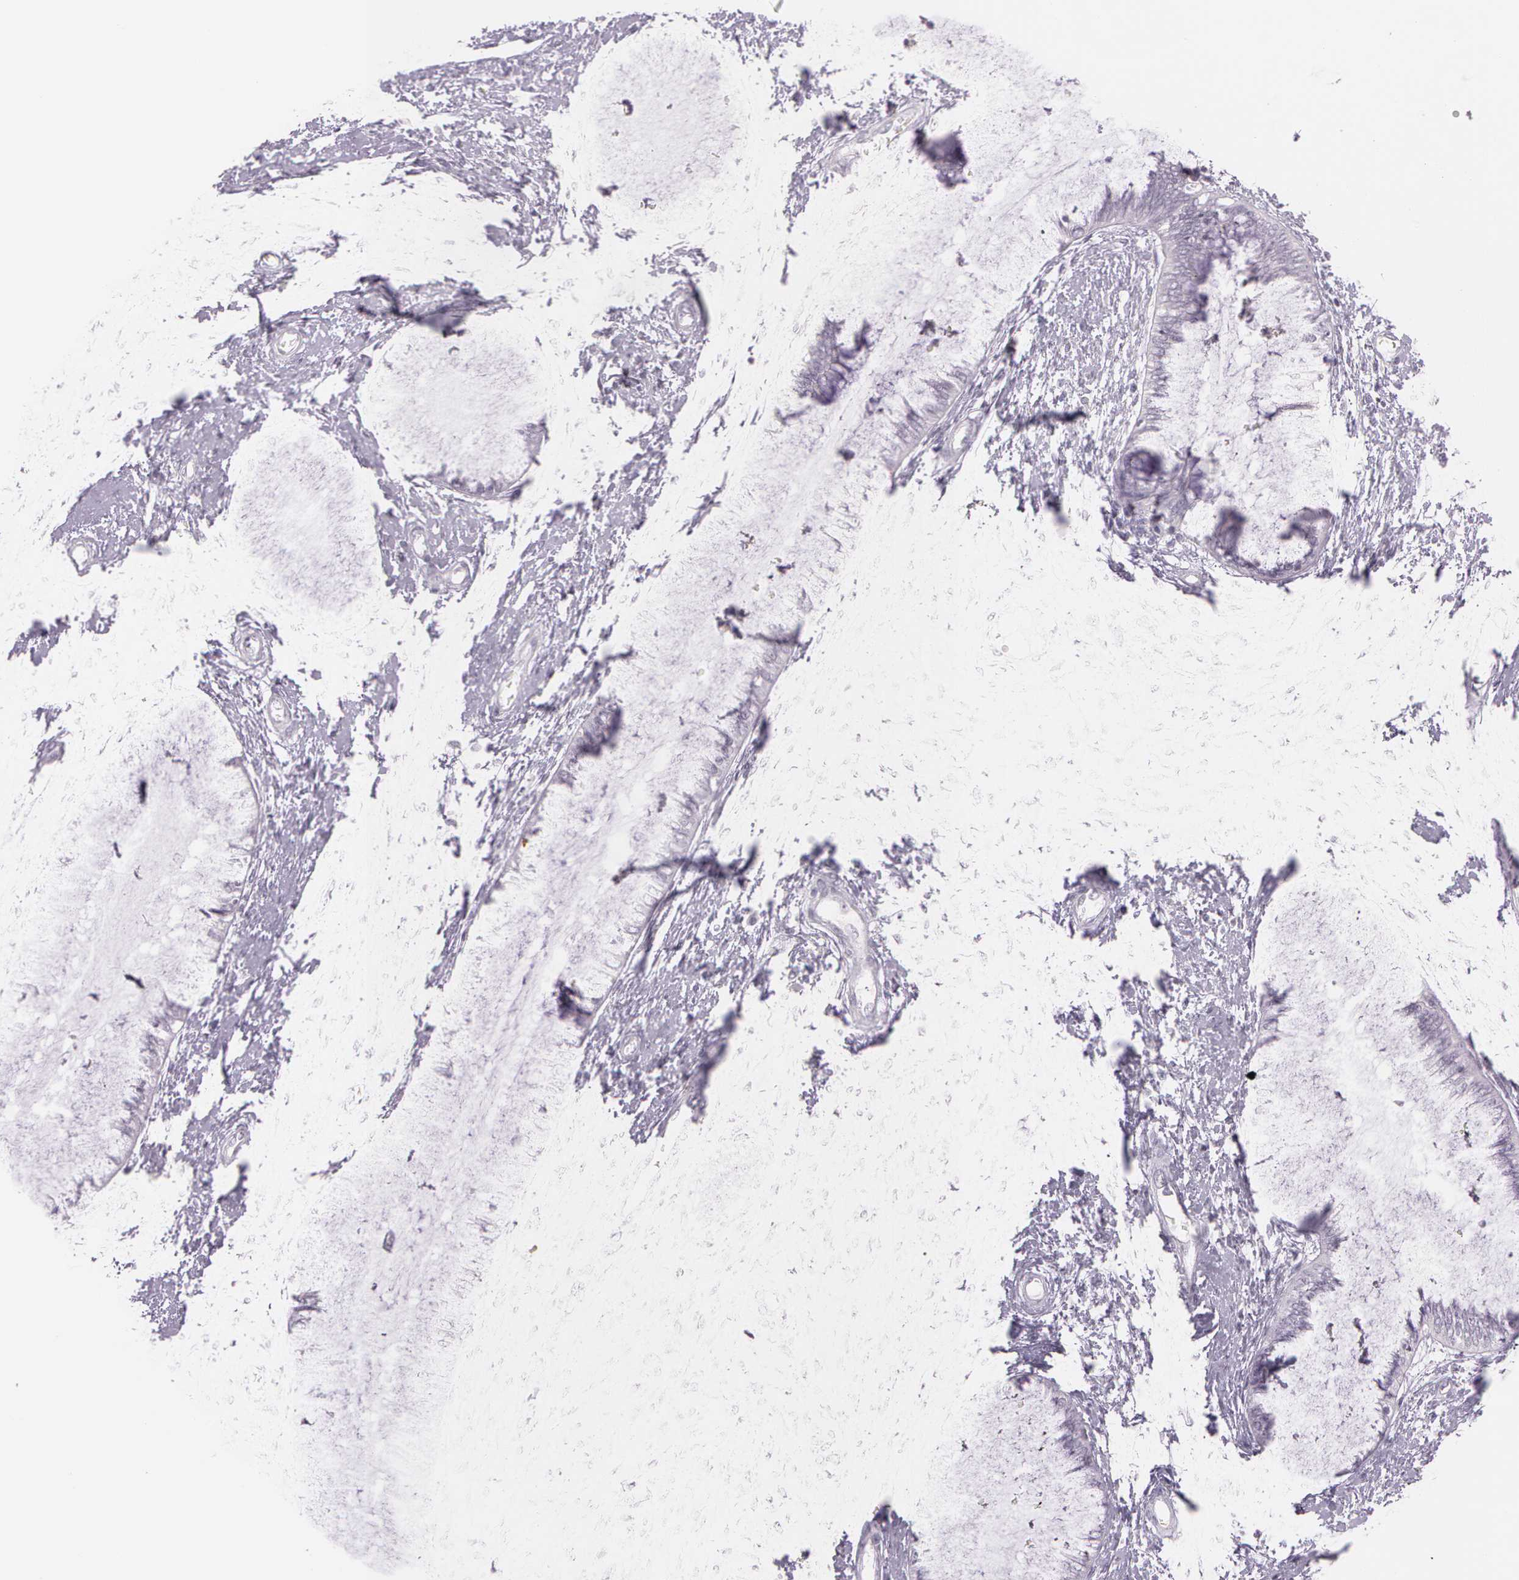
{"staining": {"intensity": "negative", "quantity": "none", "location": "none"}, "tissue": "cervix", "cell_type": "Glandular cells", "image_type": "normal", "snomed": [{"axis": "morphology", "description": "Normal tissue, NOS"}, {"axis": "topography", "description": "Cervix"}], "caption": "Glandular cells are negative for brown protein staining in benign cervix.", "gene": "OTC", "patient": {"sex": "female", "age": 27}}